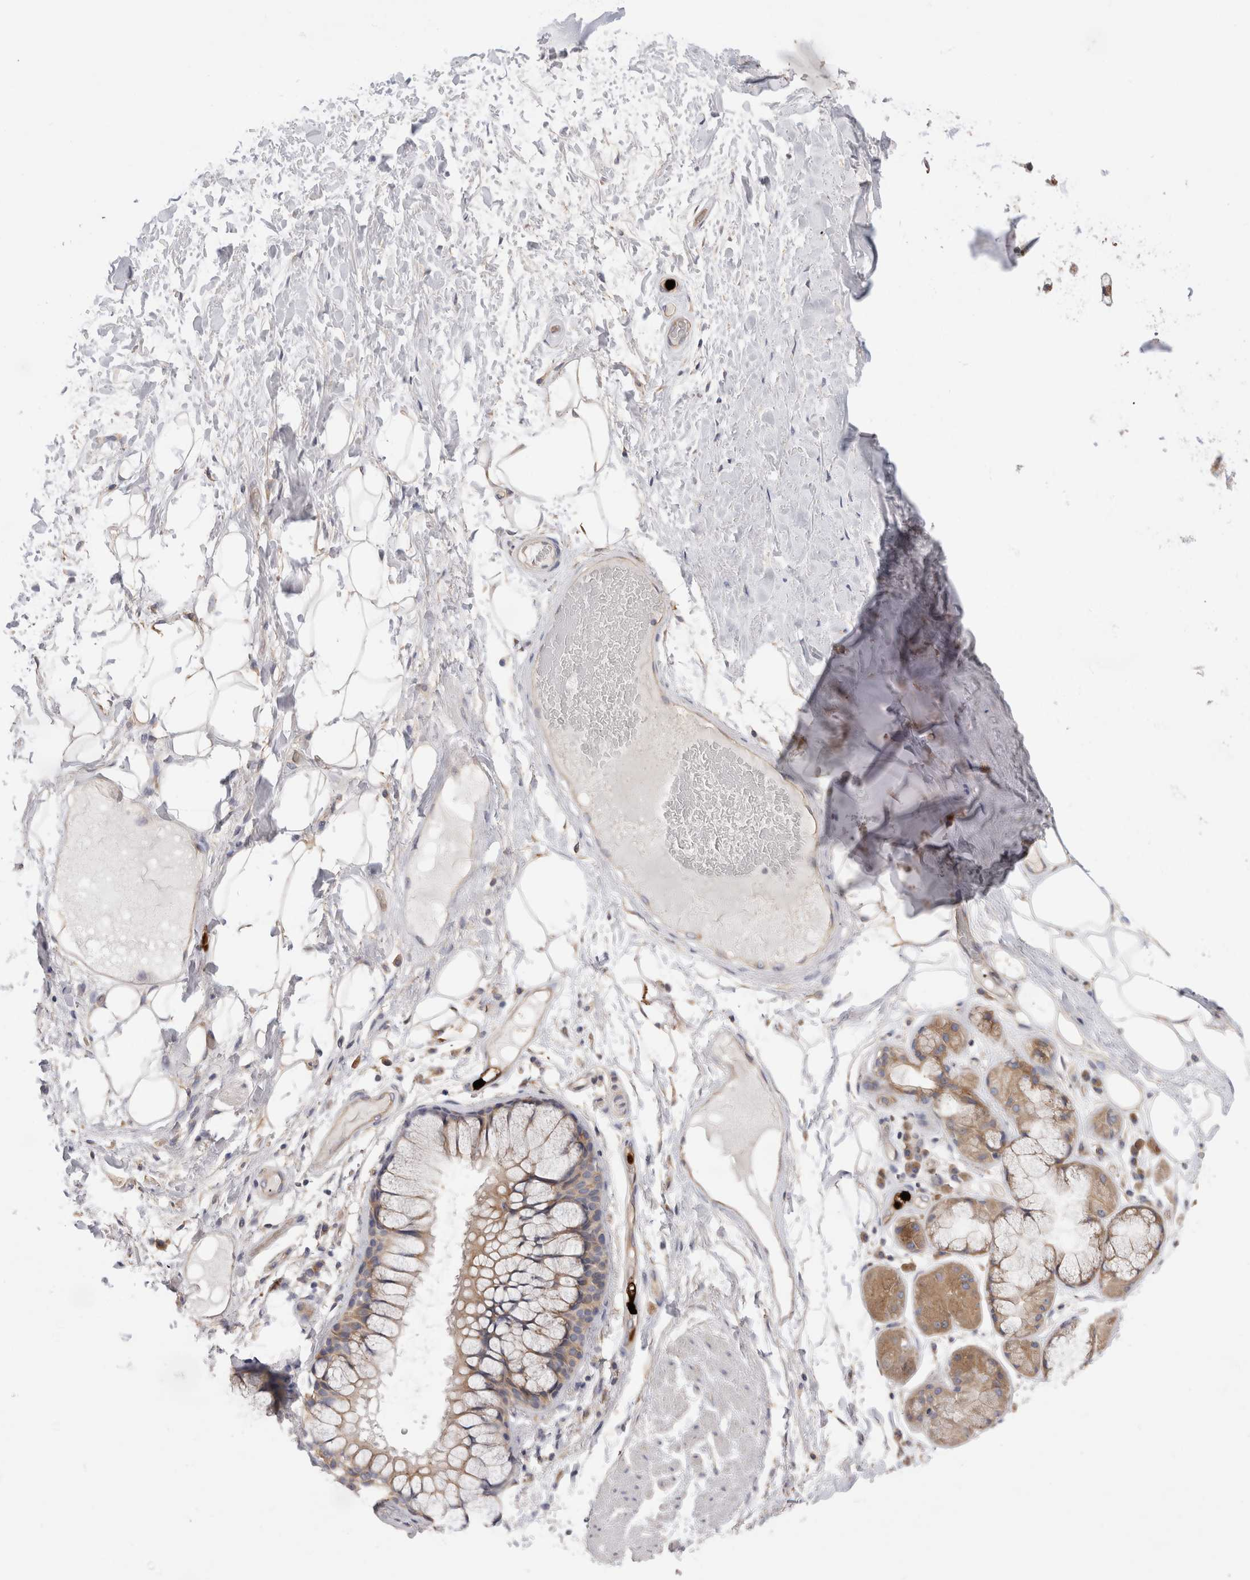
{"staining": {"intensity": "negative", "quantity": "none", "location": "none"}, "tissue": "adipose tissue", "cell_type": "Adipocytes", "image_type": "normal", "snomed": [{"axis": "morphology", "description": "Normal tissue, NOS"}, {"axis": "topography", "description": "Bronchus"}], "caption": "This is a micrograph of immunohistochemistry staining of unremarkable adipose tissue, which shows no staining in adipocytes. Nuclei are stained in blue.", "gene": "NXT2", "patient": {"sex": "male", "age": 66}}